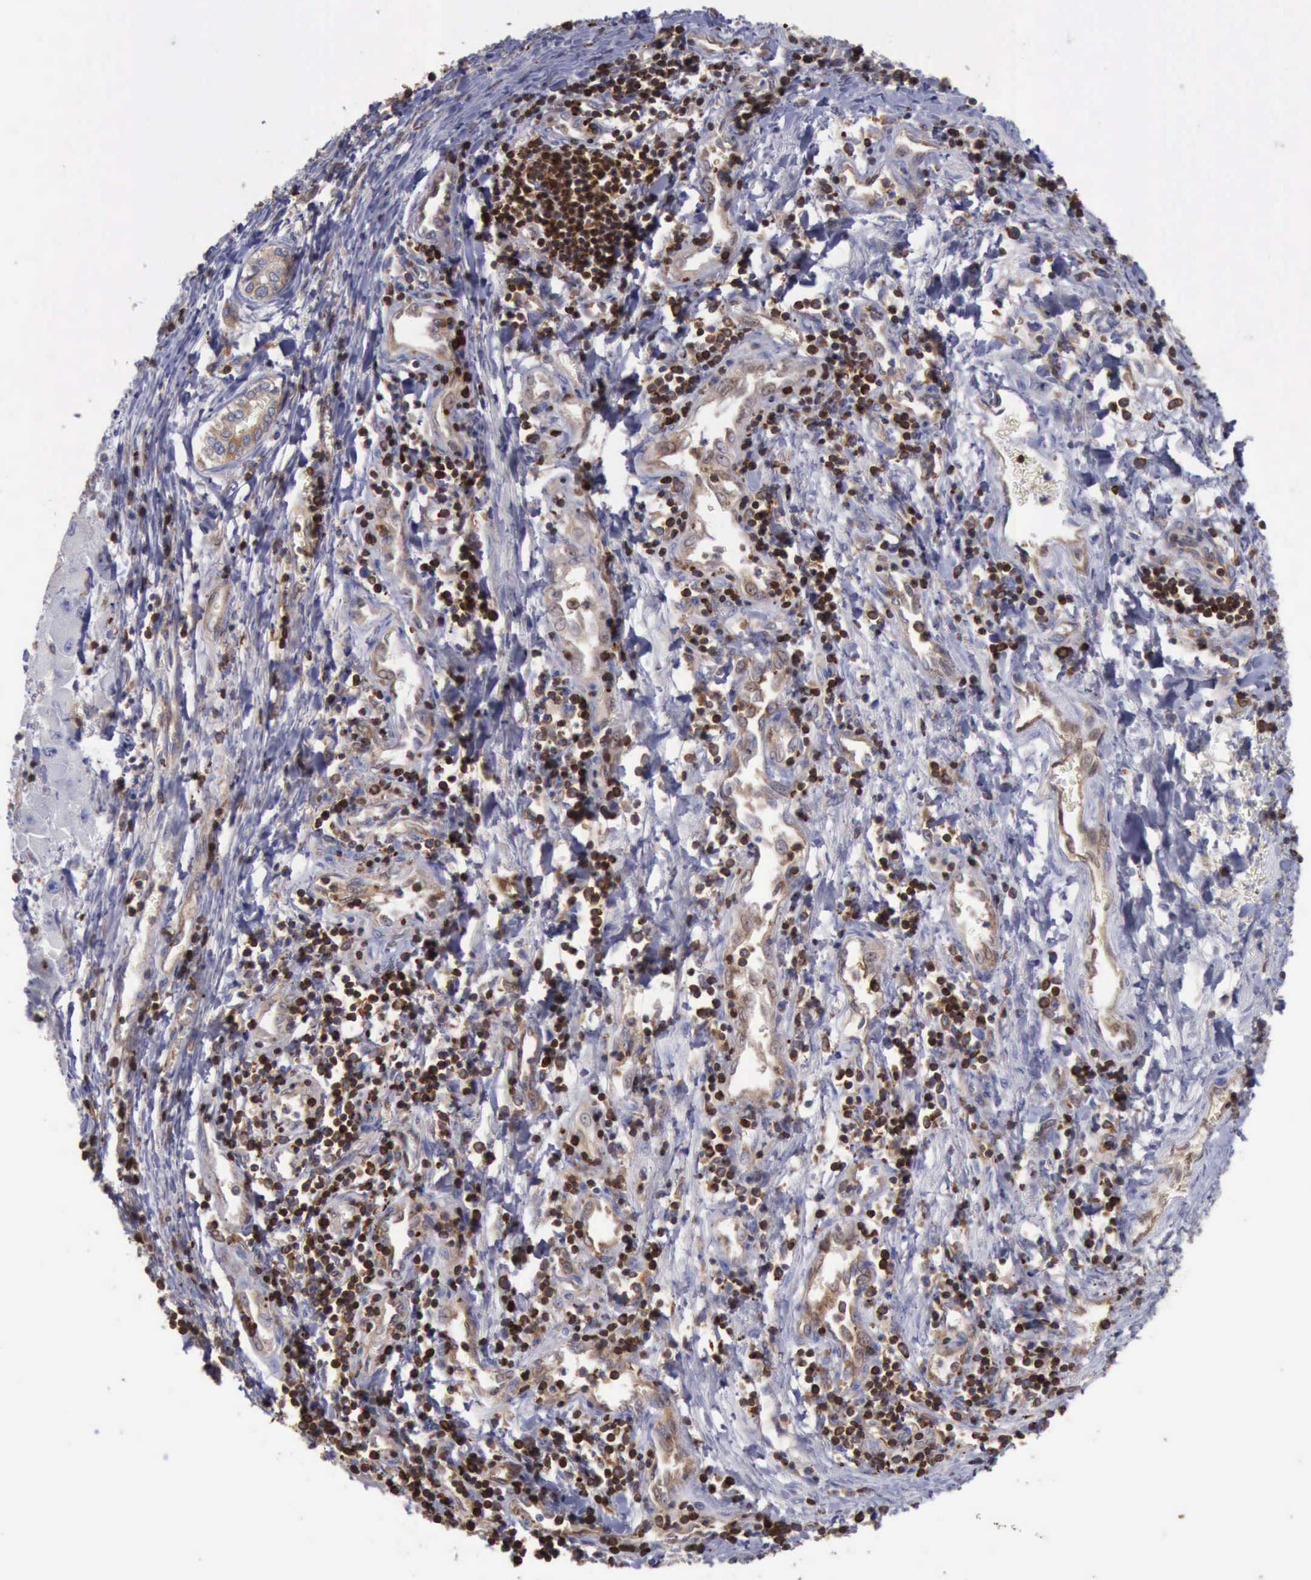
{"staining": {"intensity": "weak", "quantity": ">75%", "location": "cytoplasmic/membranous"}, "tissue": "liver cancer", "cell_type": "Tumor cells", "image_type": "cancer", "snomed": [{"axis": "morphology", "description": "Carcinoma, Hepatocellular, NOS"}, {"axis": "topography", "description": "Liver"}], "caption": "Immunohistochemistry histopathology image of neoplastic tissue: hepatocellular carcinoma (liver) stained using immunohistochemistry demonstrates low levels of weak protein expression localized specifically in the cytoplasmic/membranous of tumor cells, appearing as a cytoplasmic/membranous brown color.", "gene": "PDCD4", "patient": {"sex": "male", "age": 24}}